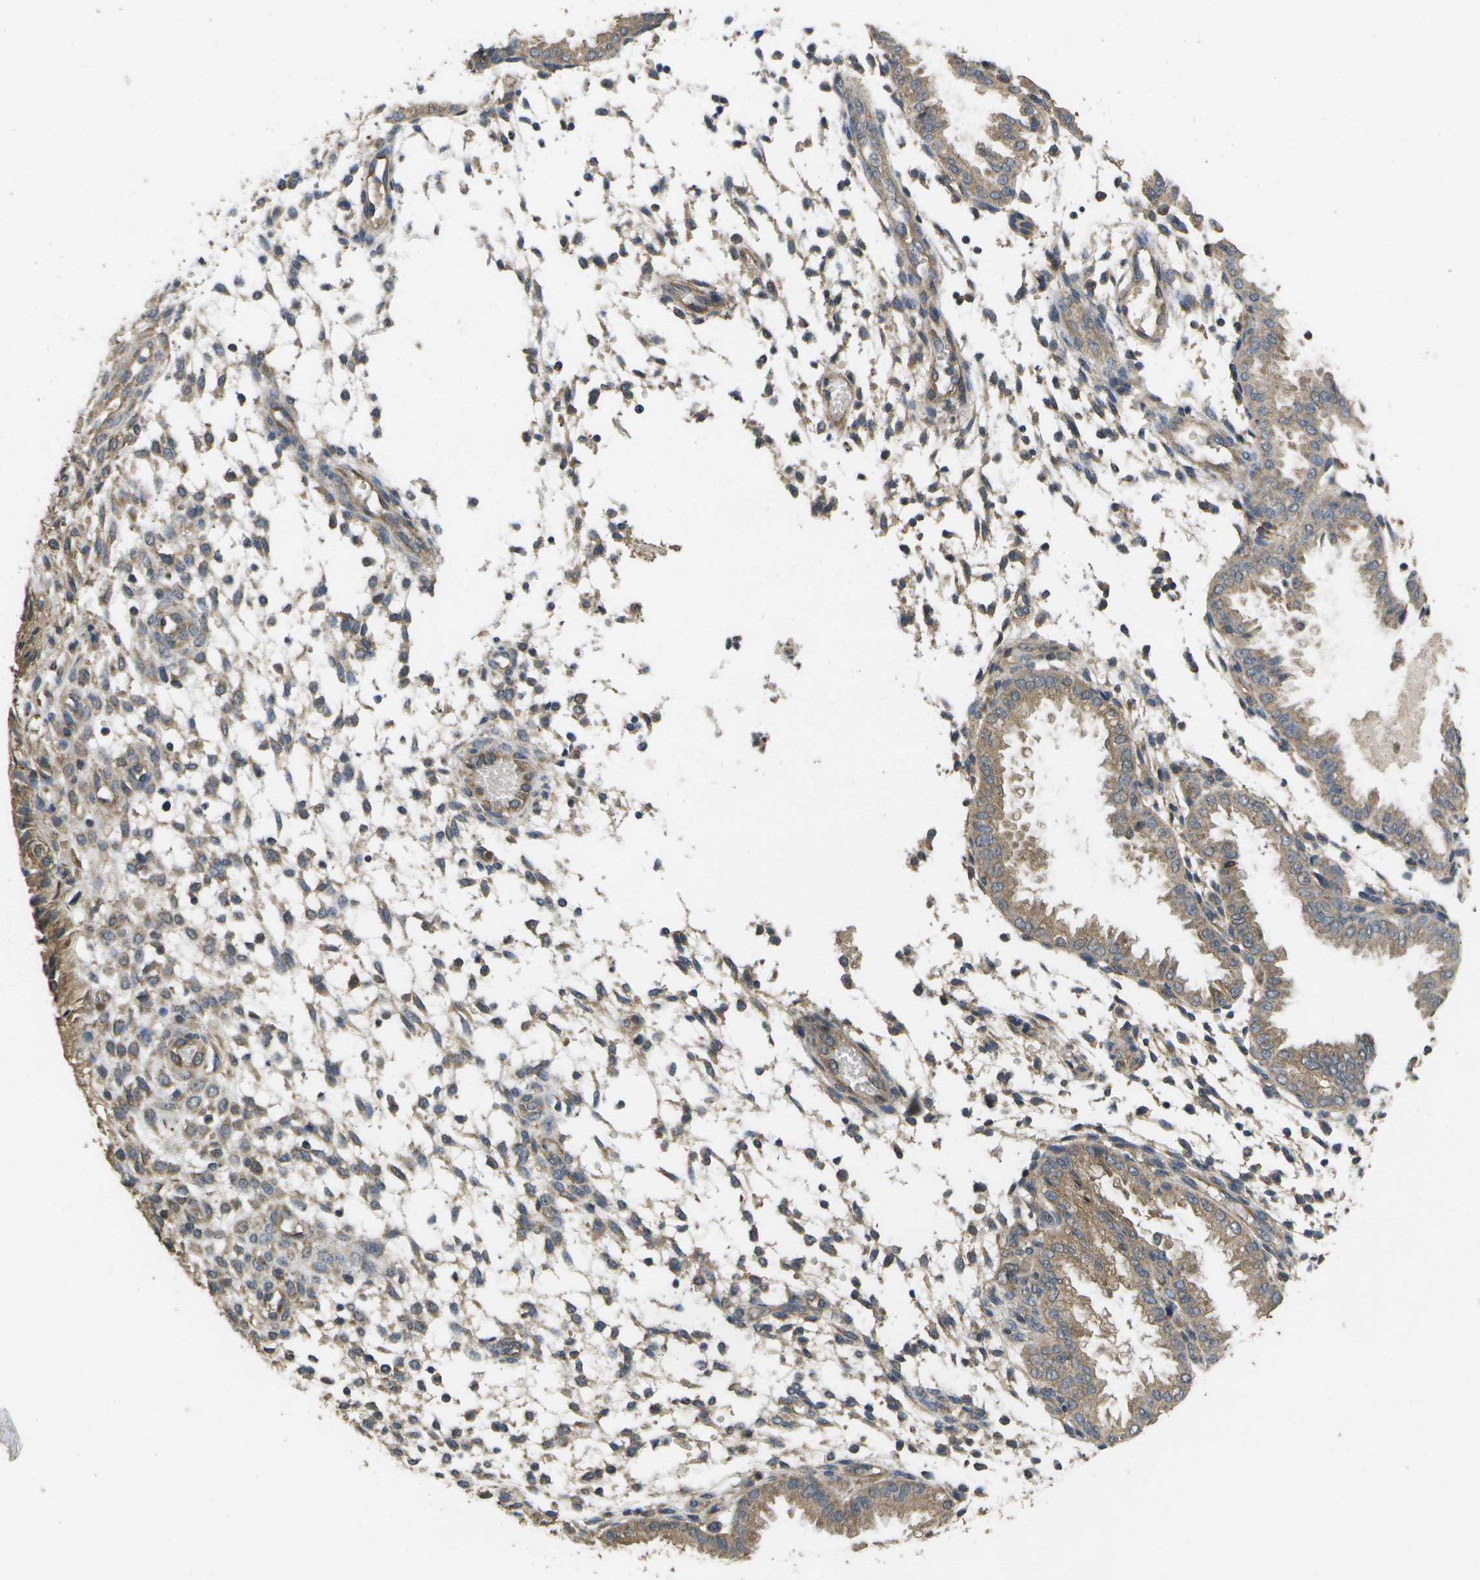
{"staining": {"intensity": "weak", "quantity": "25%-75%", "location": "cytoplasmic/membranous"}, "tissue": "endometrium", "cell_type": "Cells in endometrial stroma", "image_type": "normal", "snomed": [{"axis": "morphology", "description": "Normal tissue, NOS"}, {"axis": "topography", "description": "Endometrium"}], "caption": "Brown immunohistochemical staining in benign endometrium shows weak cytoplasmic/membranous positivity in about 25%-75% of cells in endometrial stroma. The staining was performed using DAB (3,3'-diaminobenzidine) to visualize the protein expression in brown, while the nuclei were stained in blue with hematoxylin (Magnification: 20x).", "gene": "SACS", "patient": {"sex": "female", "age": 33}}